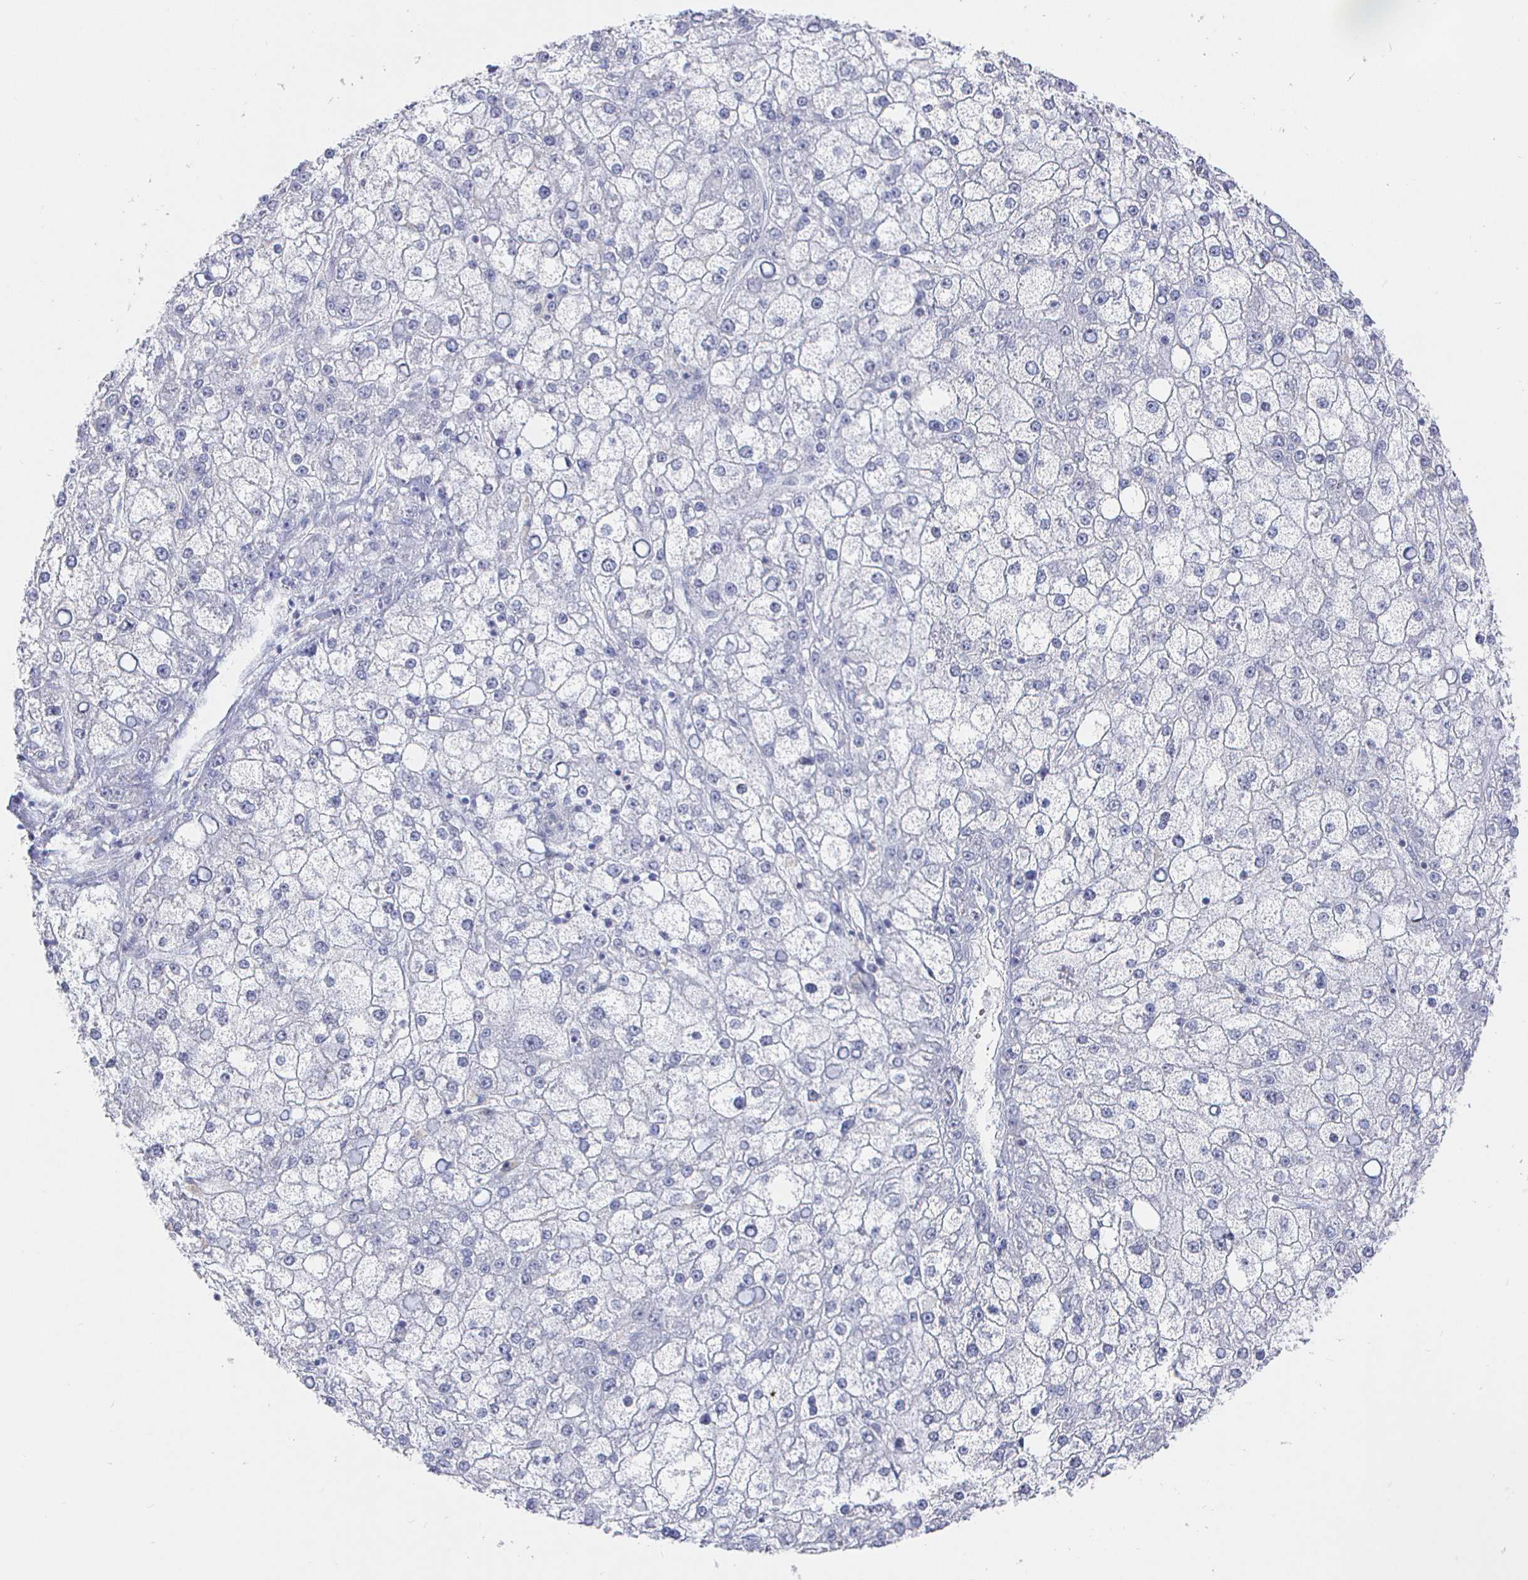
{"staining": {"intensity": "negative", "quantity": "none", "location": "none"}, "tissue": "liver cancer", "cell_type": "Tumor cells", "image_type": "cancer", "snomed": [{"axis": "morphology", "description": "Carcinoma, Hepatocellular, NOS"}, {"axis": "topography", "description": "Liver"}], "caption": "The histopathology image shows no significant expression in tumor cells of liver hepatocellular carcinoma. (Stains: DAB (3,3'-diaminobenzidine) IHC with hematoxylin counter stain, Microscopy: brightfield microscopy at high magnification).", "gene": "LRRC23", "patient": {"sex": "male", "age": 67}}